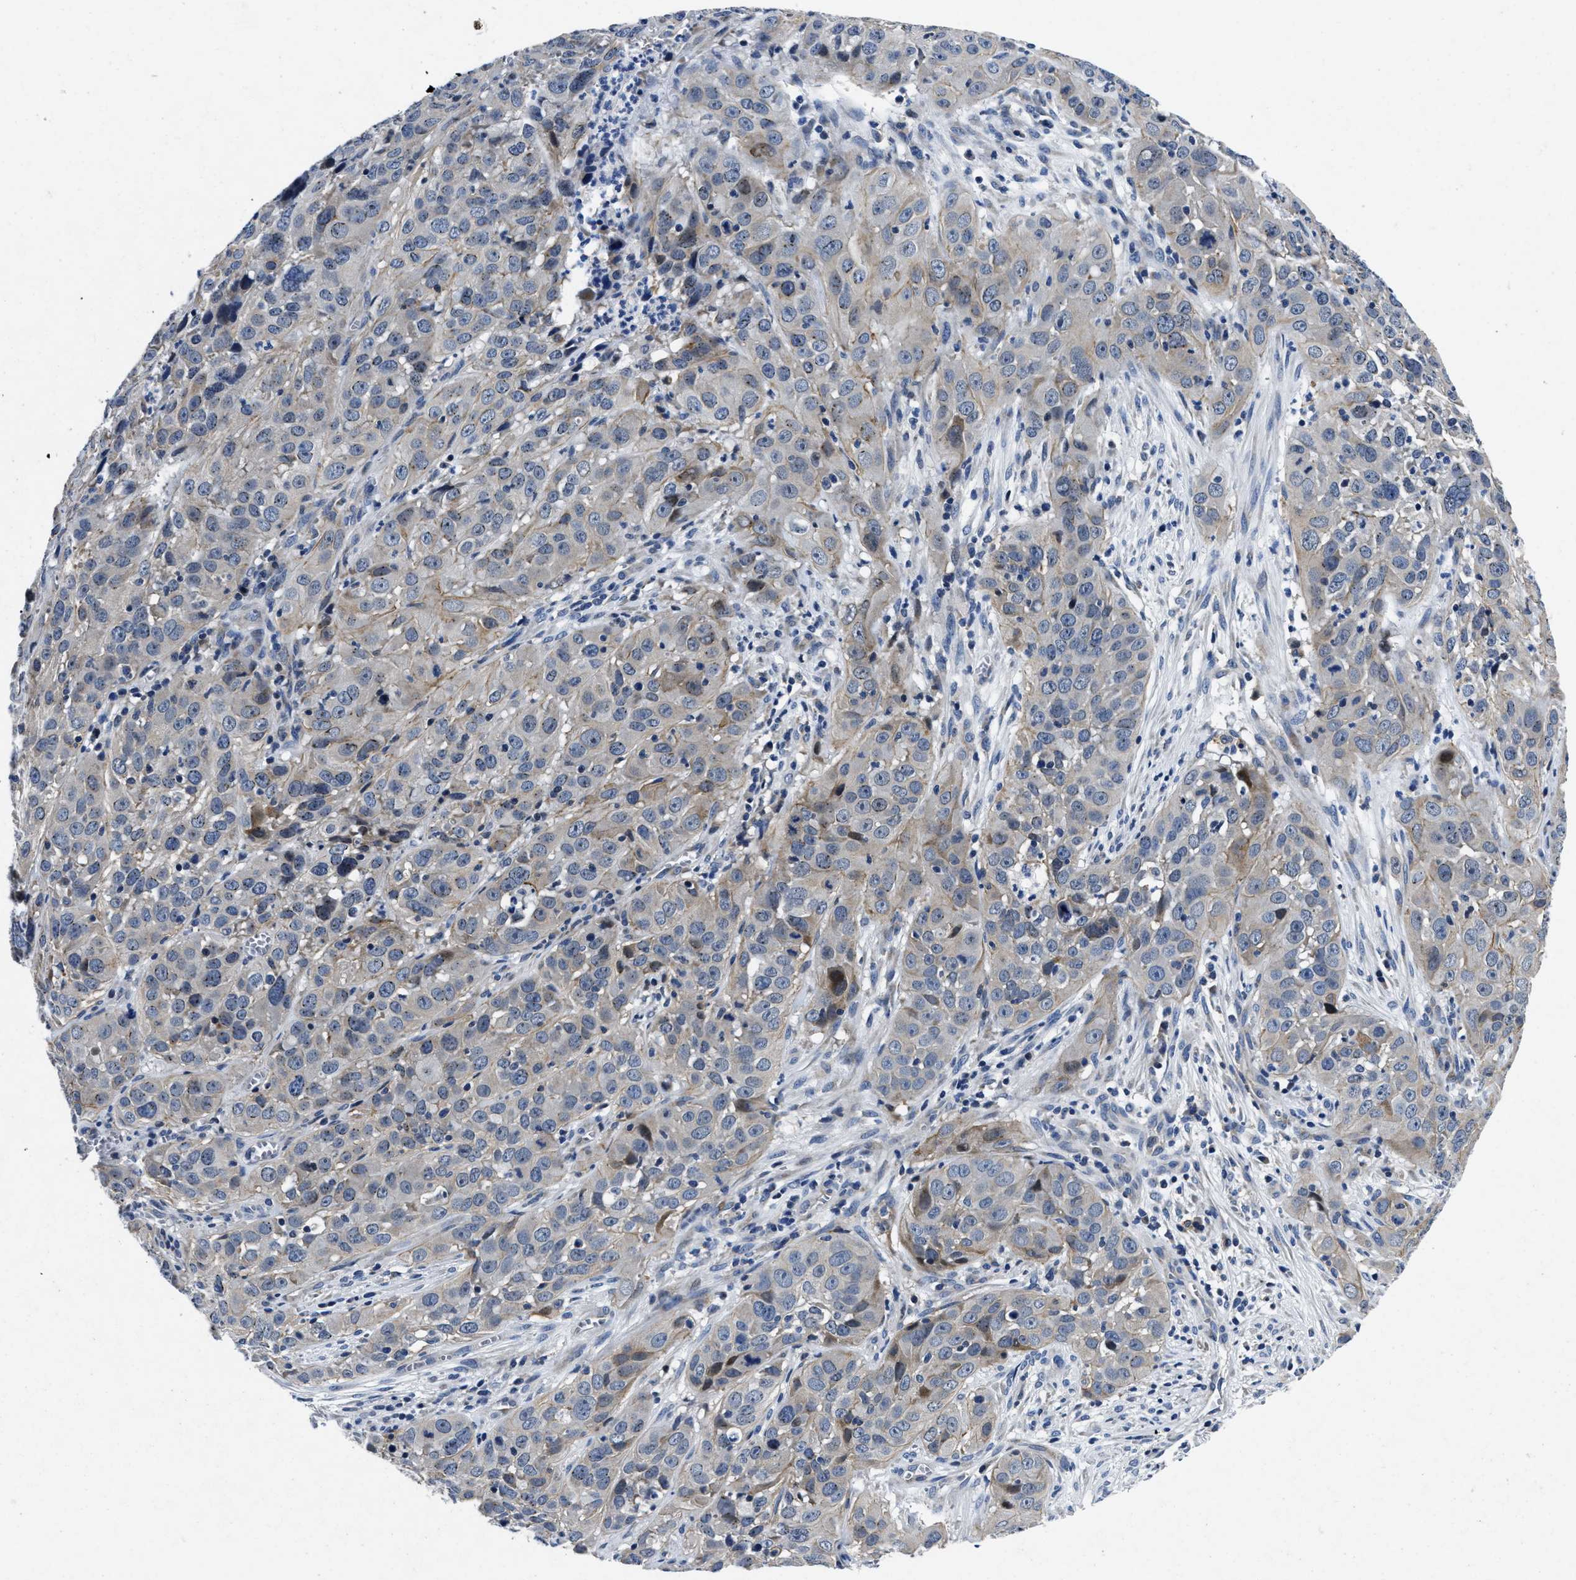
{"staining": {"intensity": "weak", "quantity": "<25%", "location": "cytoplasmic/membranous"}, "tissue": "cervical cancer", "cell_type": "Tumor cells", "image_type": "cancer", "snomed": [{"axis": "morphology", "description": "Squamous cell carcinoma, NOS"}, {"axis": "topography", "description": "Cervix"}], "caption": "Tumor cells are negative for protein expression in human cervical squamous cell carcinoma. Brightfield microscopy of immunohistochemistry stained with DAB (3,3'-diaminobenzidine) (brown) and hematoxylin (blue), captured at high magnification.", "gene": "LAD1", "patient": {"sex": "female", "age": 32}}